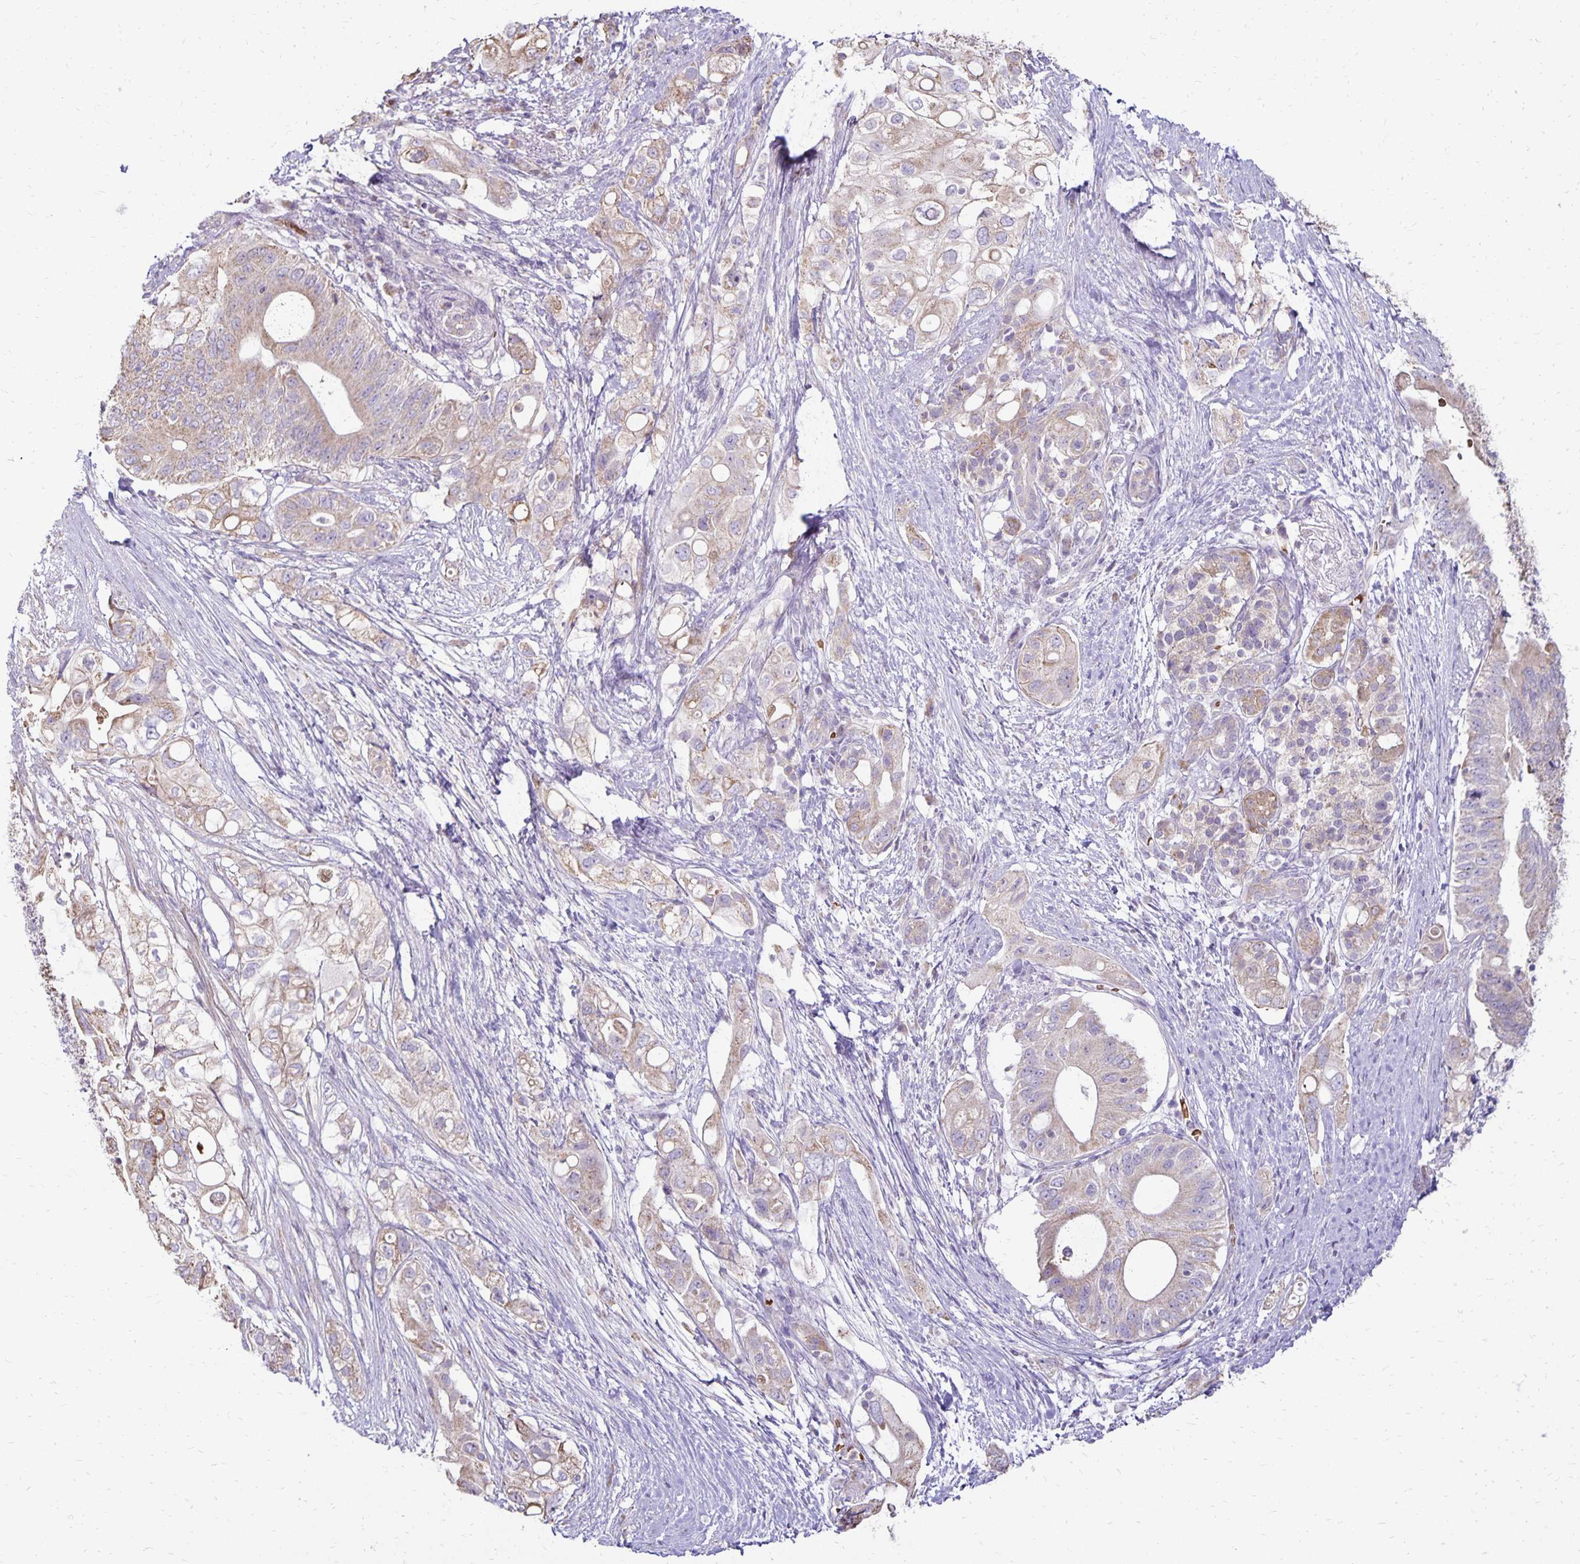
{"staining": {"intensity": "weak", "quantity": "25%-75%", "location": "cytoplasmic/membranous"}, "tissue": "pancreatic cancer", "cell_type": "Tumor cells", "image_type": "cancer", "snomed": [{"axis": "morphology", "description": "Adenocarcinoma, NOS"}, {"axis": "topography", "description": "Pancreas"}], "caption": "Protein staining by immunohistochemistry (IHC) reveals weak cytoplasmic/membranous expression in approximately 25%-75% of tumor cells in adenocarcinoma (pancreatic).", "gene": "FN3K", "patient": {"sex": "female", "age": 72}}